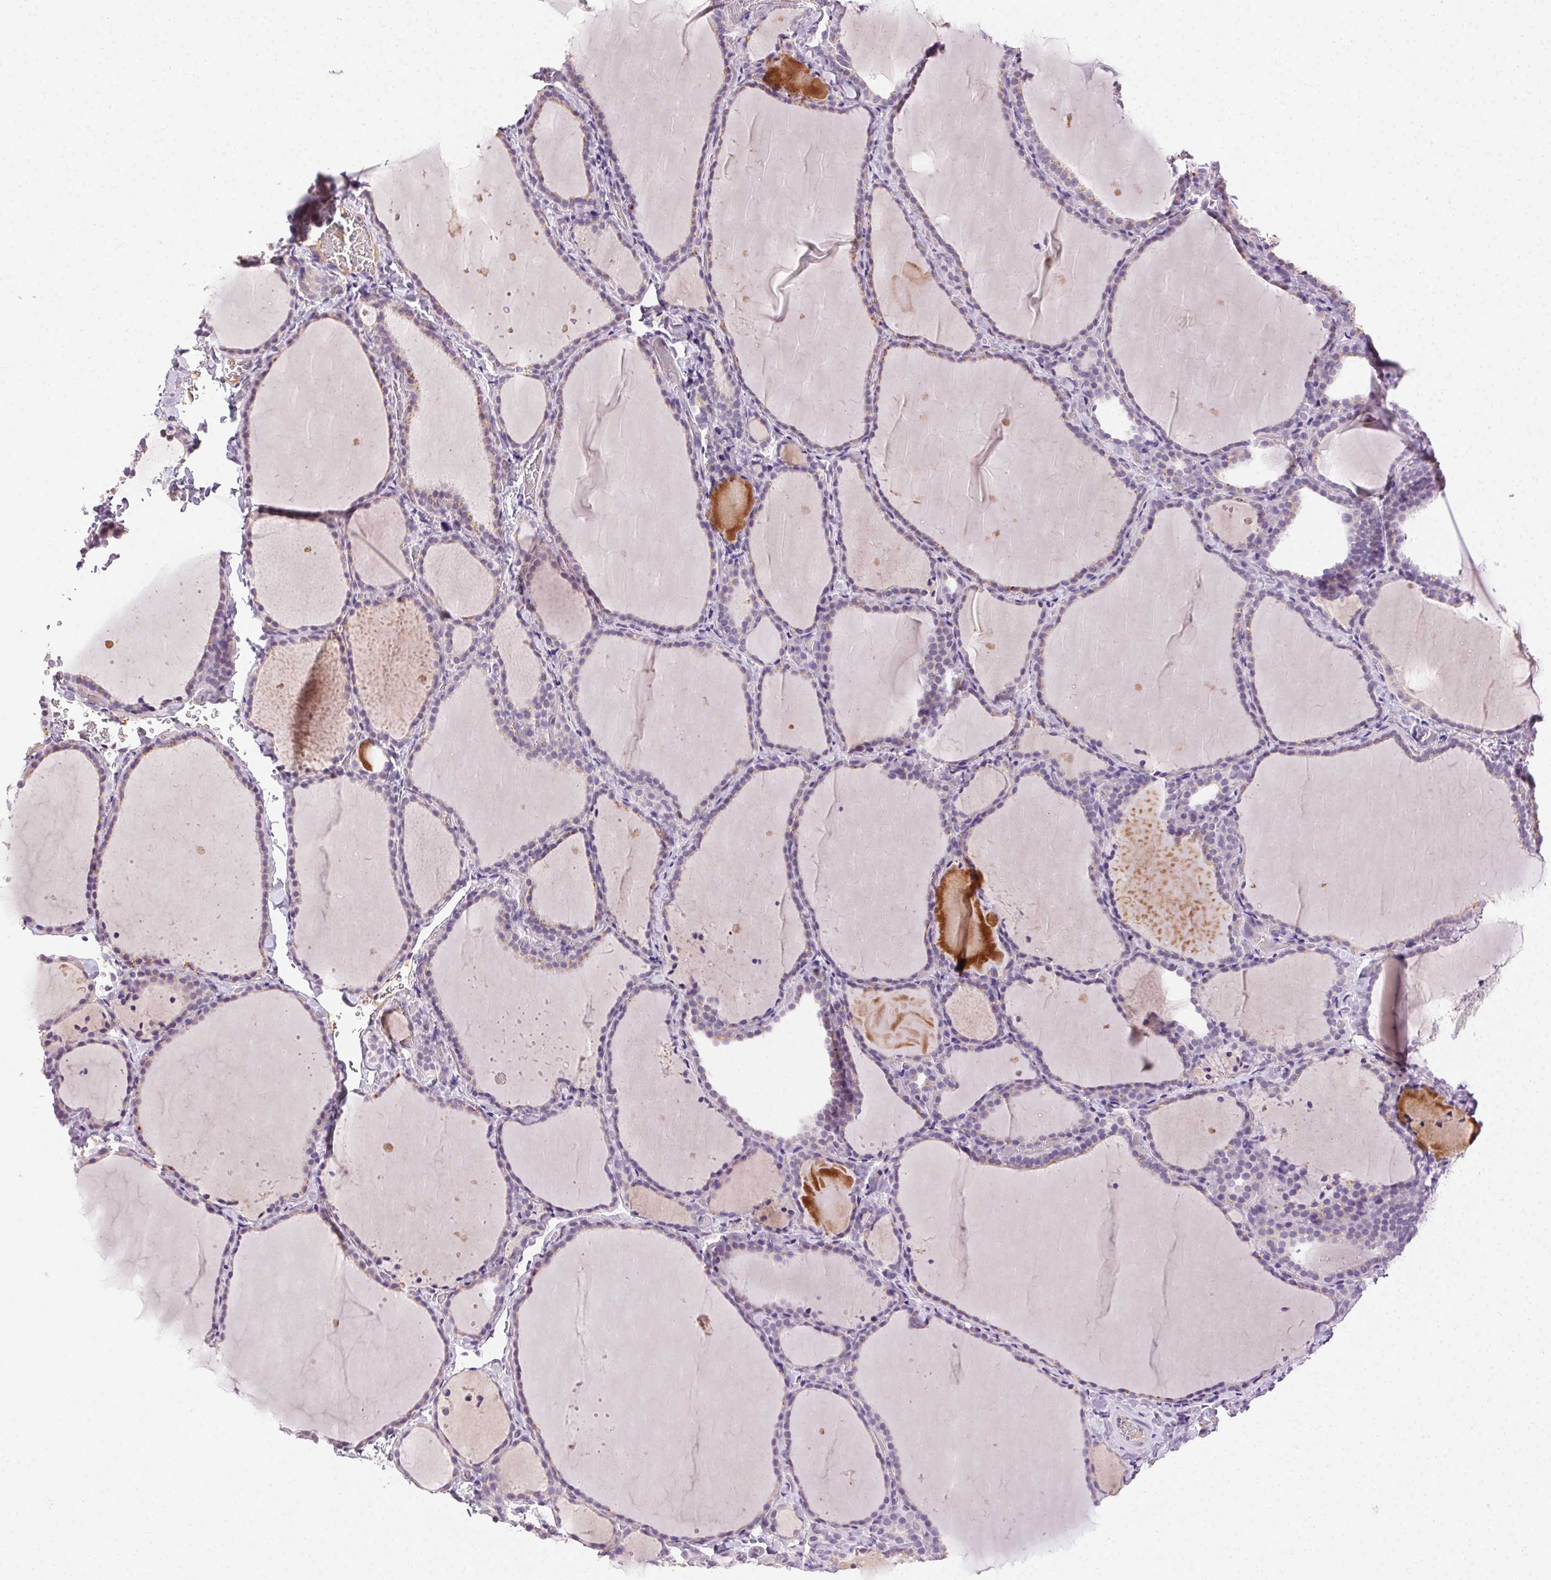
{"staining": {"intensity": "negative", "quantity": "none", "location": "none"}, "tissue": "thyroid gland", "cell_type": "Glandular cells", "image_type": "normal", "snomed": [{"axis": "morphology", "description": "Normal tissue, NOS"}, {"axis": "topography", "description": "Thyroid gland"}], "caption": "The histopathology image demonstrates no significant staining in glandular cells of thyroid gland.", "gene": "BPIFB2", "patient": {"sex": "female", "age": 22}}